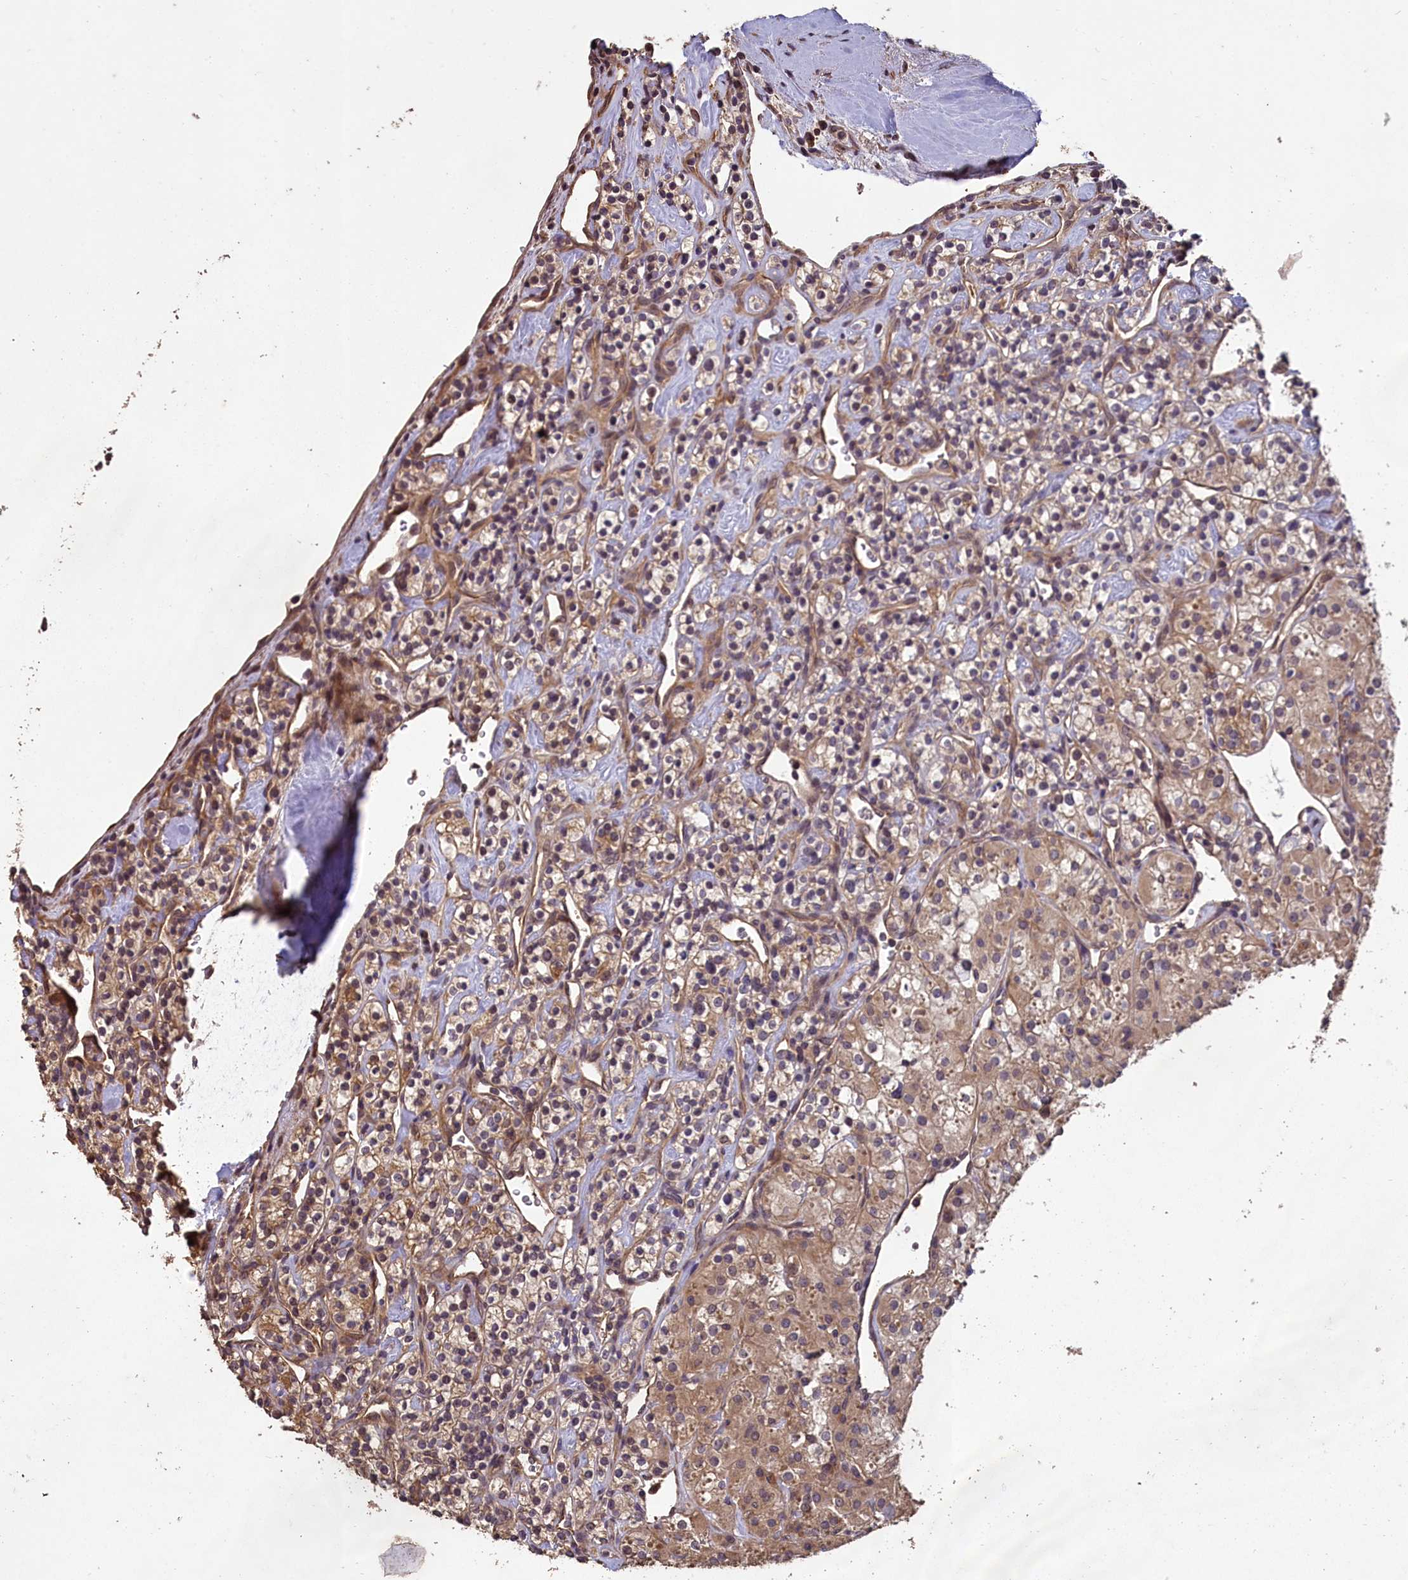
{"staining": {"intensity": "weak", "quantity": "25%-75%", "location": "cytoplasmic/membranous"}, "tissue": "renal cancer", "cell_type": "Tumor cells", "image_type": "cancer", "snomed": [{"axis": "morphology", "description": "Adenocarcinoma, NOS"}, {"axis": "topography", "description": "Kidney"}], "caption": "Immunohistochemistry (DAB) staining of human renal cancer reveals weak cytoplasmic/membranous protein staining in approximately 25%-75% of tumor cells.", "gene": "CHD9", "patient": {"sex": "male", "age": 77}}